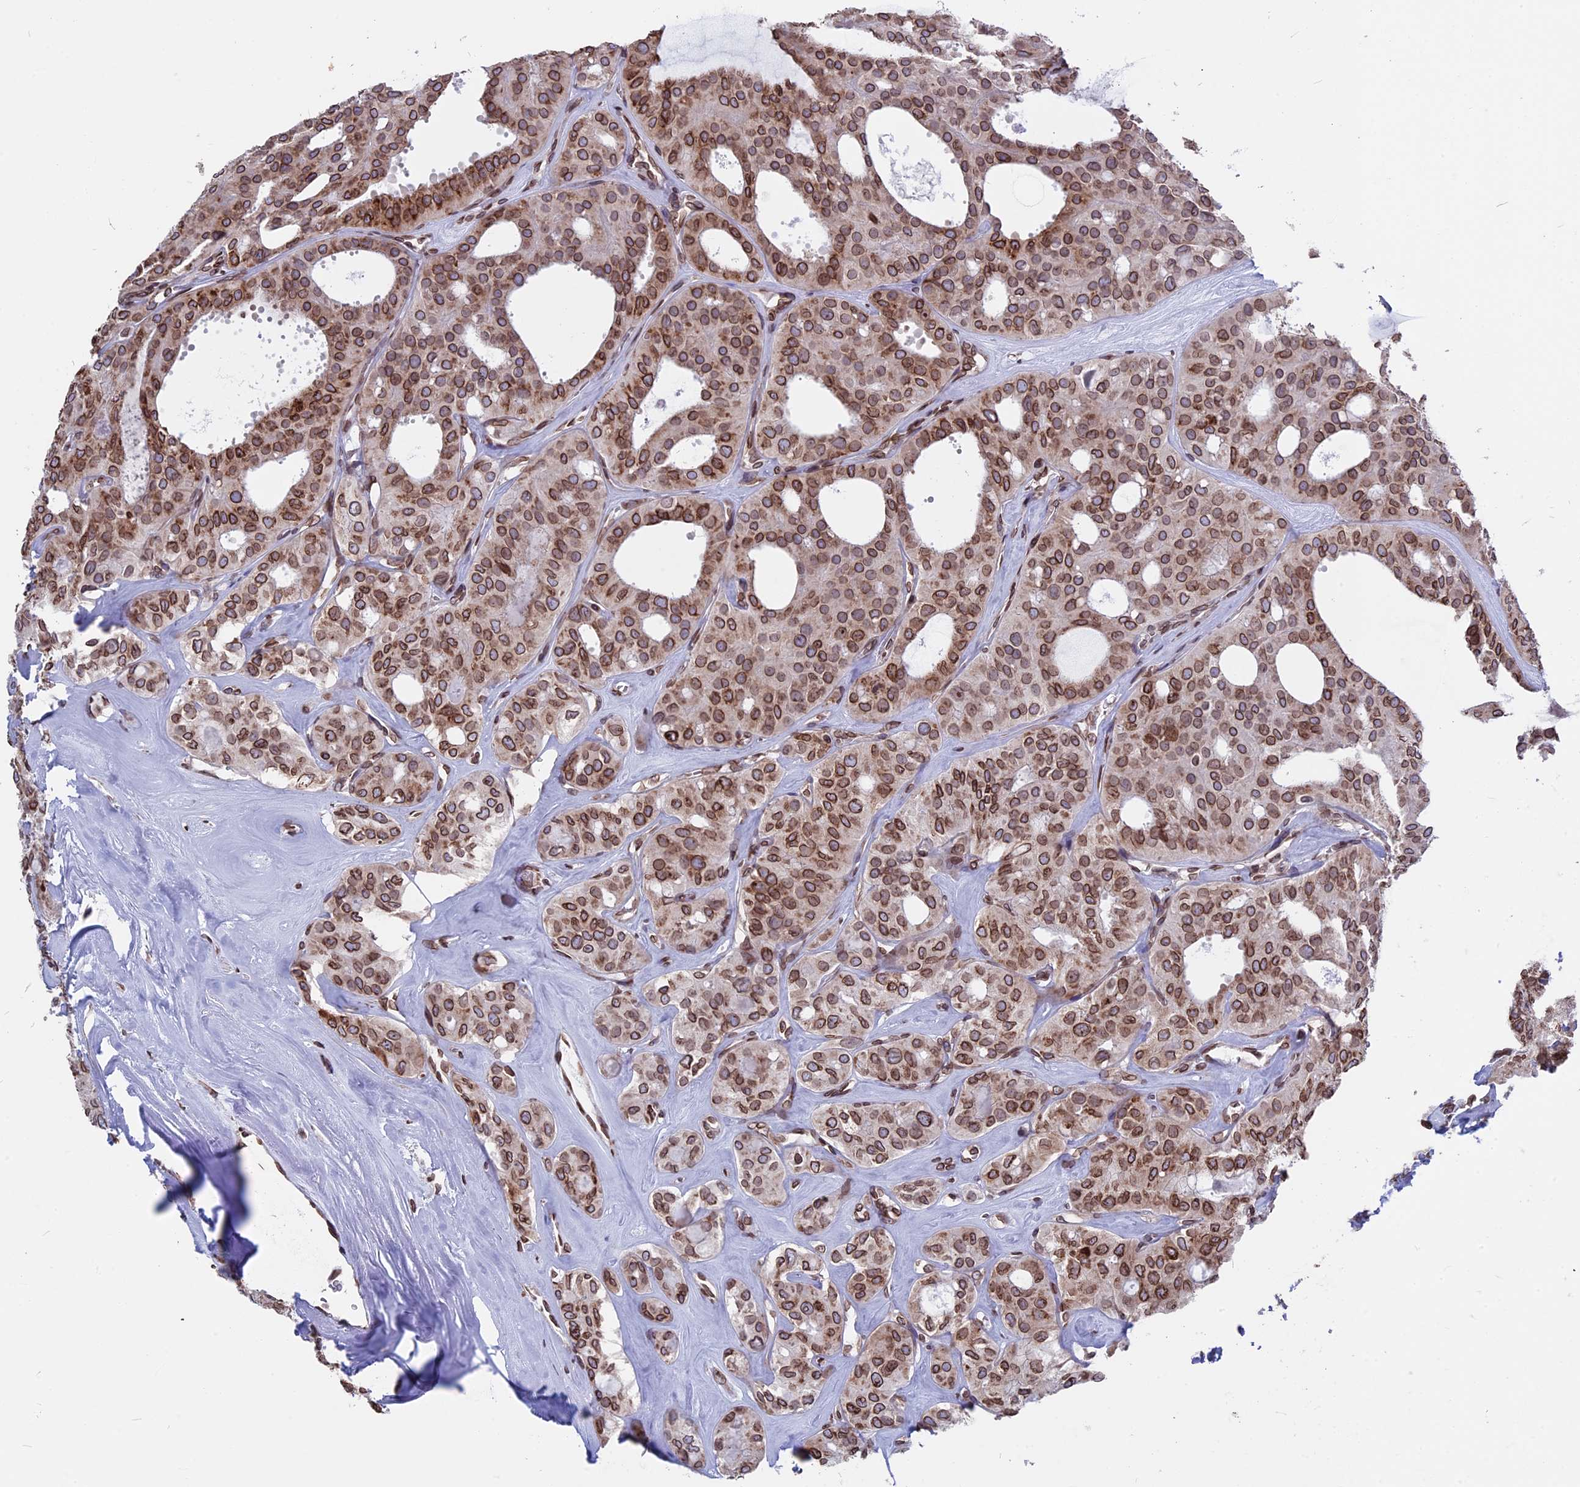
{"staining": {"intensity": "moderate", "quantity": ">75%", "location": "cytoplasmic/membranous,nuclear"}, "tissue": "thyroid cancer", "cell_type": "Tumor cells", "image_type": "cancer", "snomed": [{"axis": "morphology", "description": "Follicular adenoma carcinoma, NOS"}, {"axis": "topography", "description": "Thyroid gland"}], "caption": "IHC of thyroid cancer (follicular adenoma carcinoma) shows medium levels of moderate cytoplasmic/membranous and nuclear staining in about >75% of tumor cells.", "gene": "PTCHD4", "patient": {"sex": "male", "age": 75}}